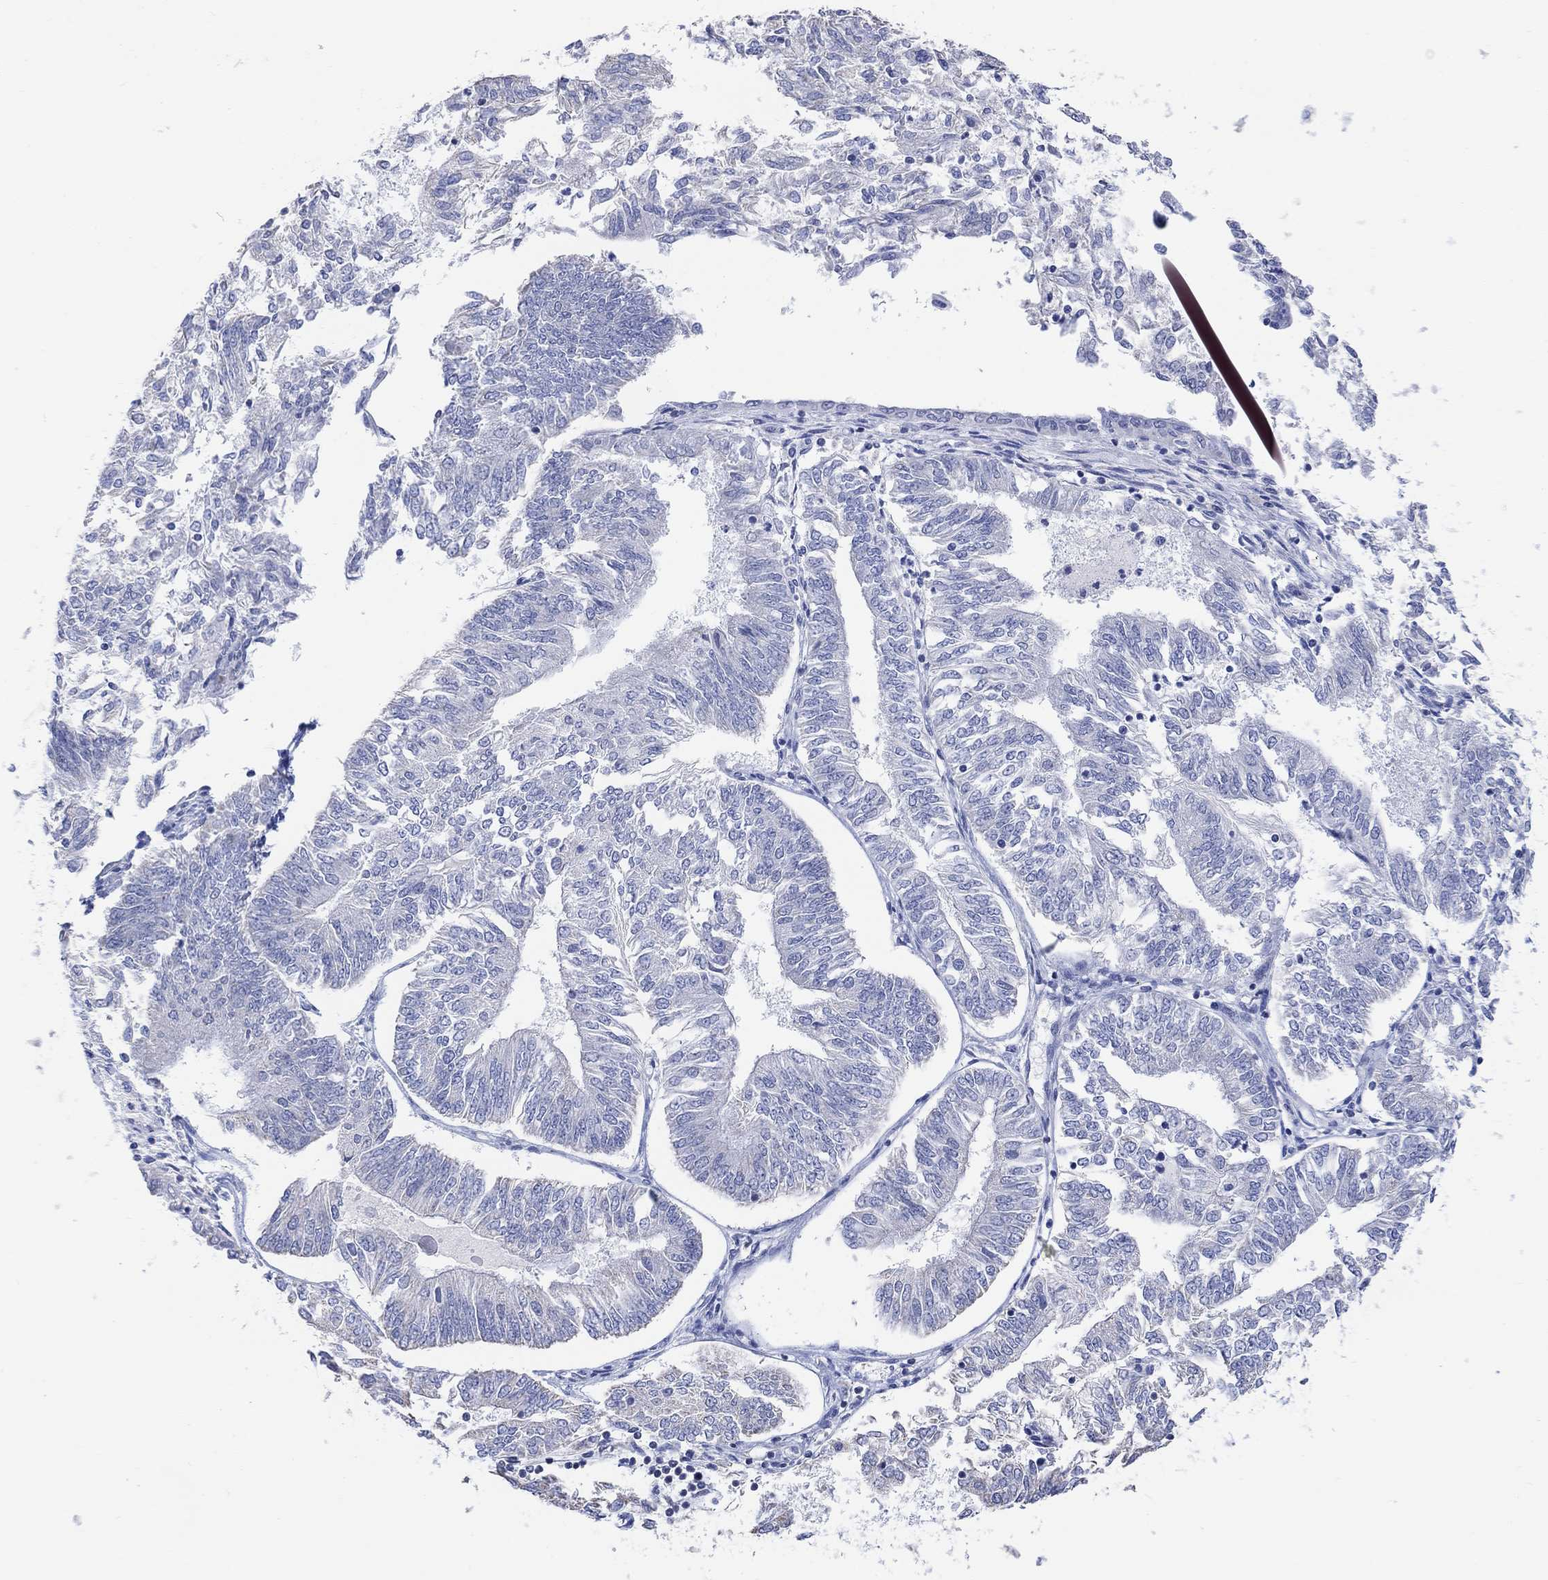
{"staining": {"intensity": "negative", "quantity": "none", "location": "none"}, "tissue": "endometrial cancer", "cell_type": "Tumor cells", "image_type": "cancer", "snomed": [{"axis": "morphology", "description": "Adenocarcinoma, NOS"}, {"axis": "topography", "description": "Endometrium"}], "caption": "The photomicrograph displays no staining of tumor cells in adenocarcinoma (endometrial).", "gene": "SYT12", "patient": {"sex": "female", "age": 58}}